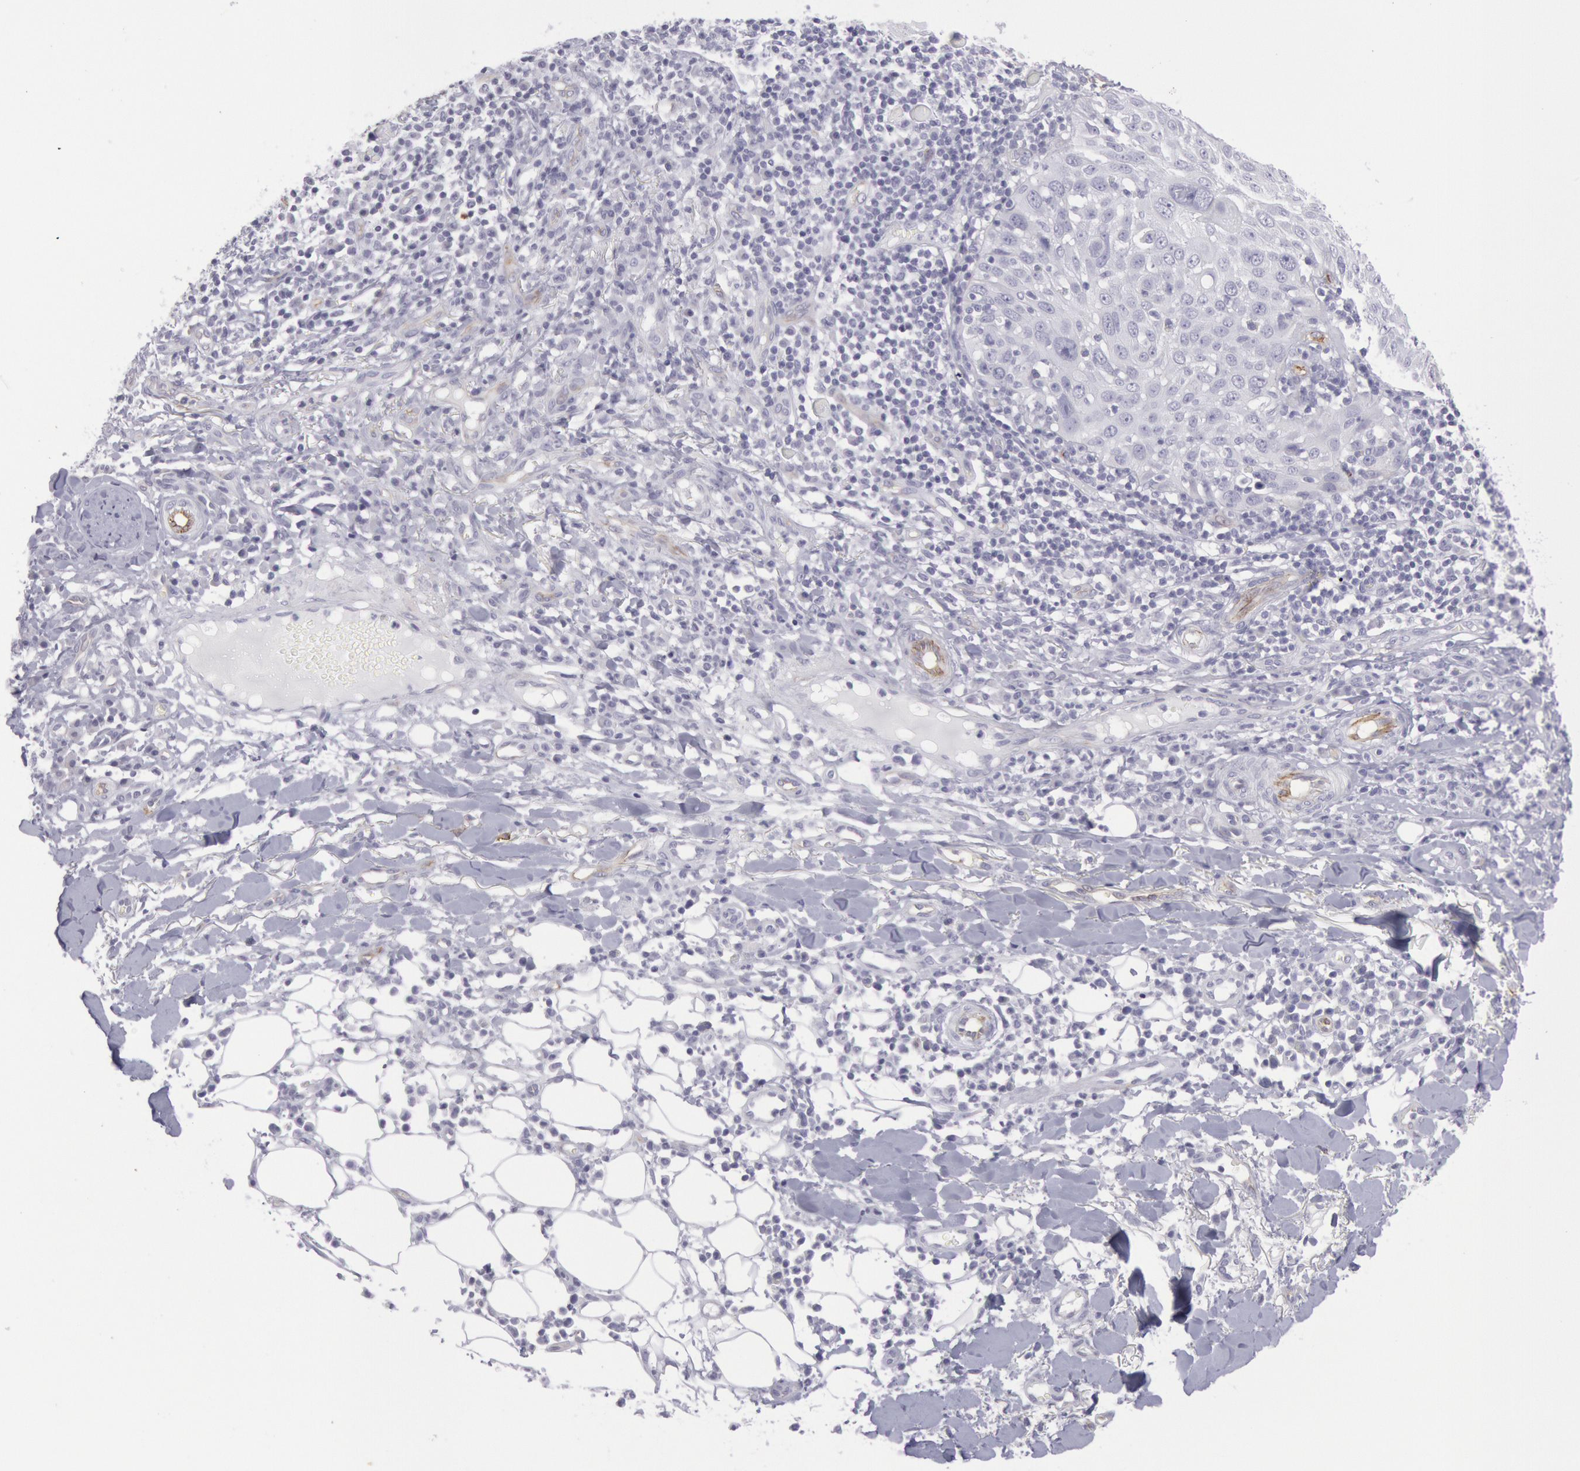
{"staining": {"intensity": "negative", "quantity": "none", "location": "none"}, "tissue": "skin cancer", "cell_type": "Tumor cells", "image_type": "cancer", "snomed": [{"axis": "morphology", "description": "Squamous cell carcinoma, NOS"}, {"axis": "topography", "description": "Skin"}], "caption": "The immunohistochemistry histopathology image has no significant staining in tumor cells of skin cancer (squamous cell carcinoma) tissue.", "gene": "CDH13", "patient": {"sex": "female", "age": 89}}